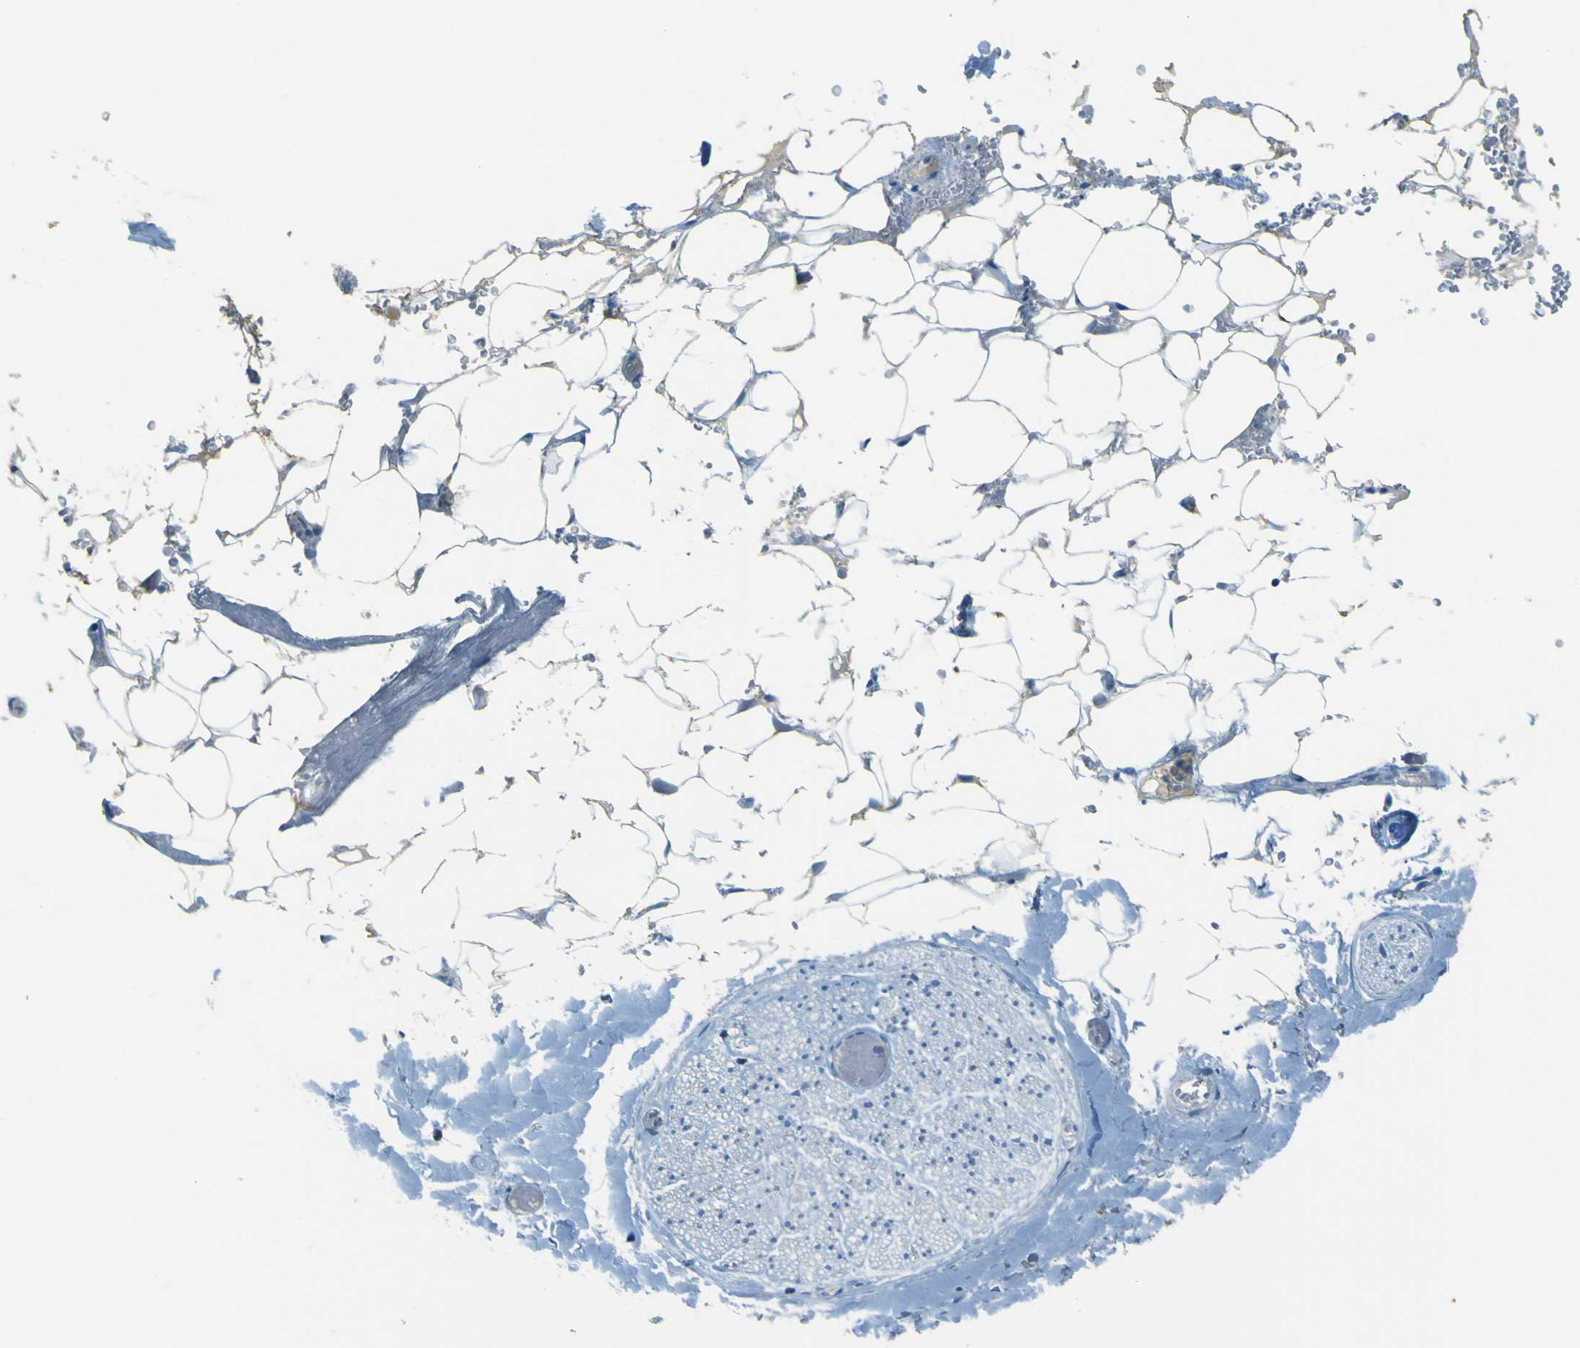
{"staining": {"intensity": "negative", "quantity": "none", "location": "none"}, "tissue": "adipose tissue", "cell_type": "Adipocytes", "image_type": "normal", "snomed": [{"axis": "morphology", "description": "Normal tissue, NOS"}, {"axis": "topography", "description": "Peripheral nerve tissue"}], "caption": "The micrograph exhibits no significant expression in adipocytes of adipose tissue.", "gene": "FKTN", "patient": {"sex": "male", "age": 70}}